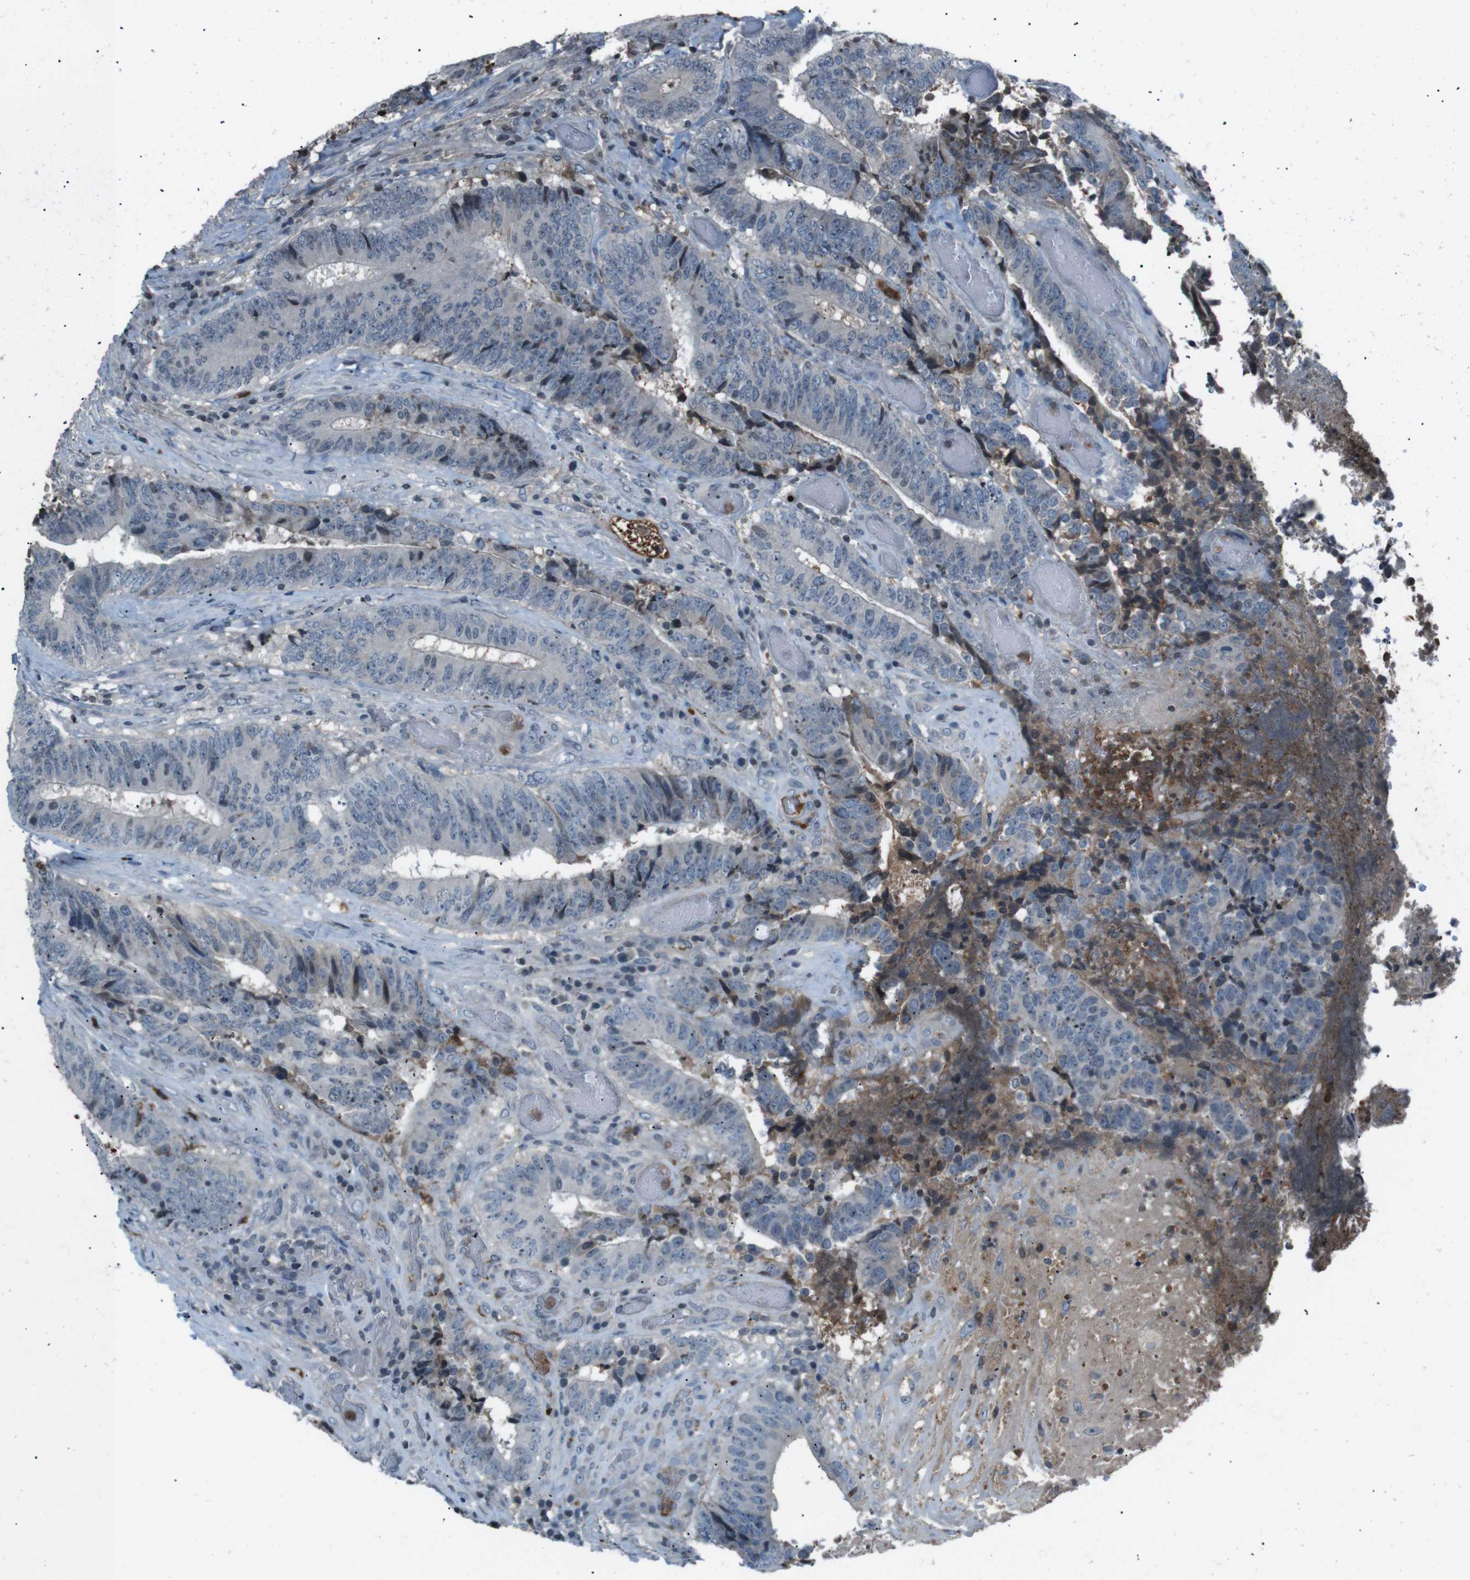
{"staining": {"intensity": "negative", "quantity": "none", "location": "none"}, "tissue": "colorectal cancer", "cell_type": "Tumor cells", "image_type": "cancer", "snomed": [{"axis": "morphology", "description": "Adenocarcinoma, NOS"}, {"axis": "topography", "description": "Rectum"}], "caption": "A histopathology image of adenocarcinoma (colorectal) stained for a protein exhibits no brown staining in tumor cells. (Brightfield microscopy of DAB immunohistochemistry (IHC) at high magnification).", "gene": "UGT1A6", "patient": {"sex": "male", "age": 72}}